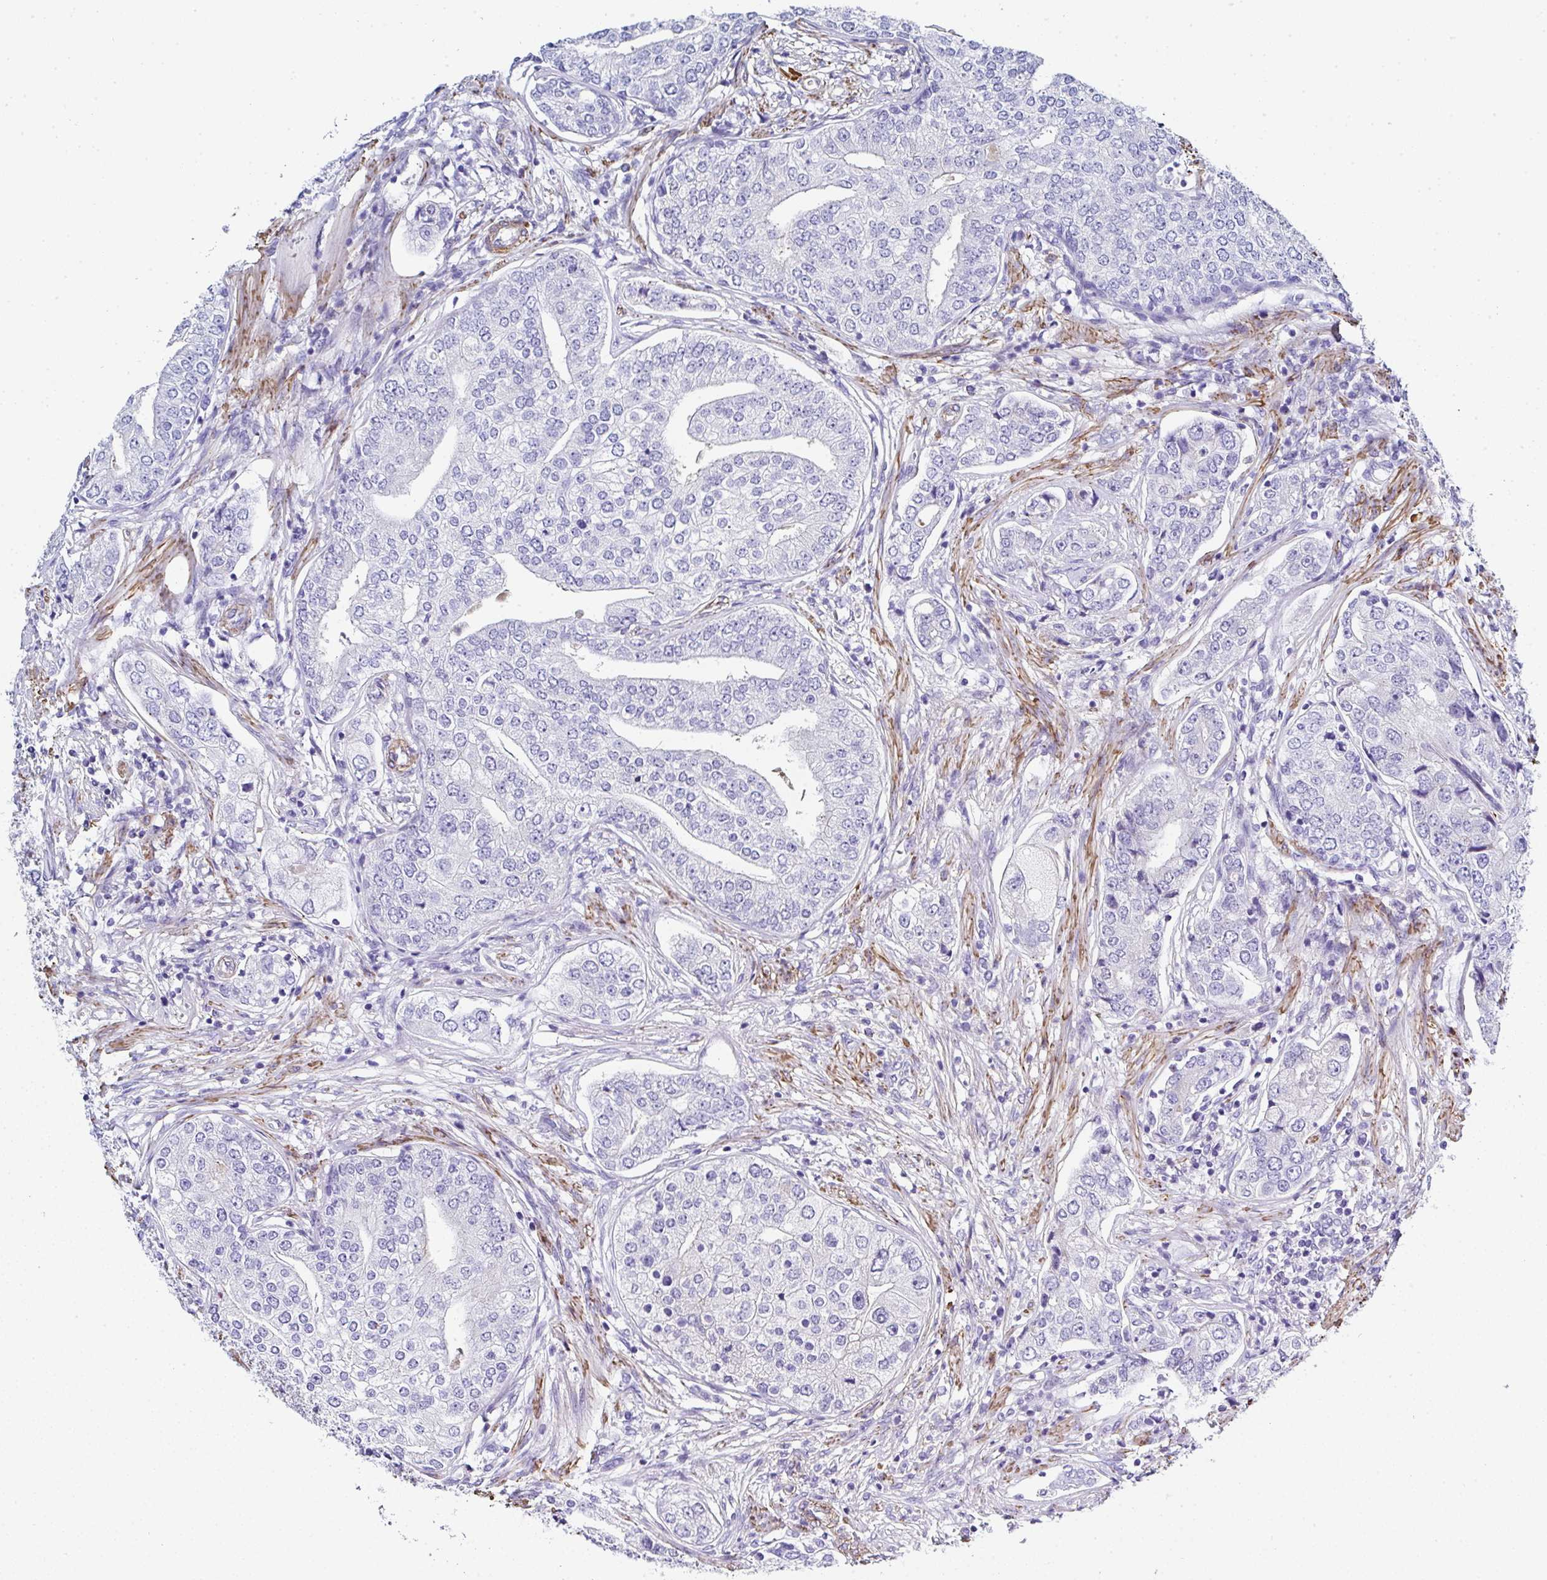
{"staining": {"intensity": "negative", "quantity": "none", "location": "none"}, "tissue": "prostate cancer", "cell_type": "Tumor cells", "image_type": "cancer", "snomed": [{"axis": "morphology", "description": "Adenocarcinoma, High grade"}, {"axis": "topography", "description": "Prostate"}], "caption": "DAB immunohistochemical staining of prostate cancer reveals no significant expression in tumor cells.", "gene": "PPFIA4", "patient": {"sex": "male", "age": 60}}